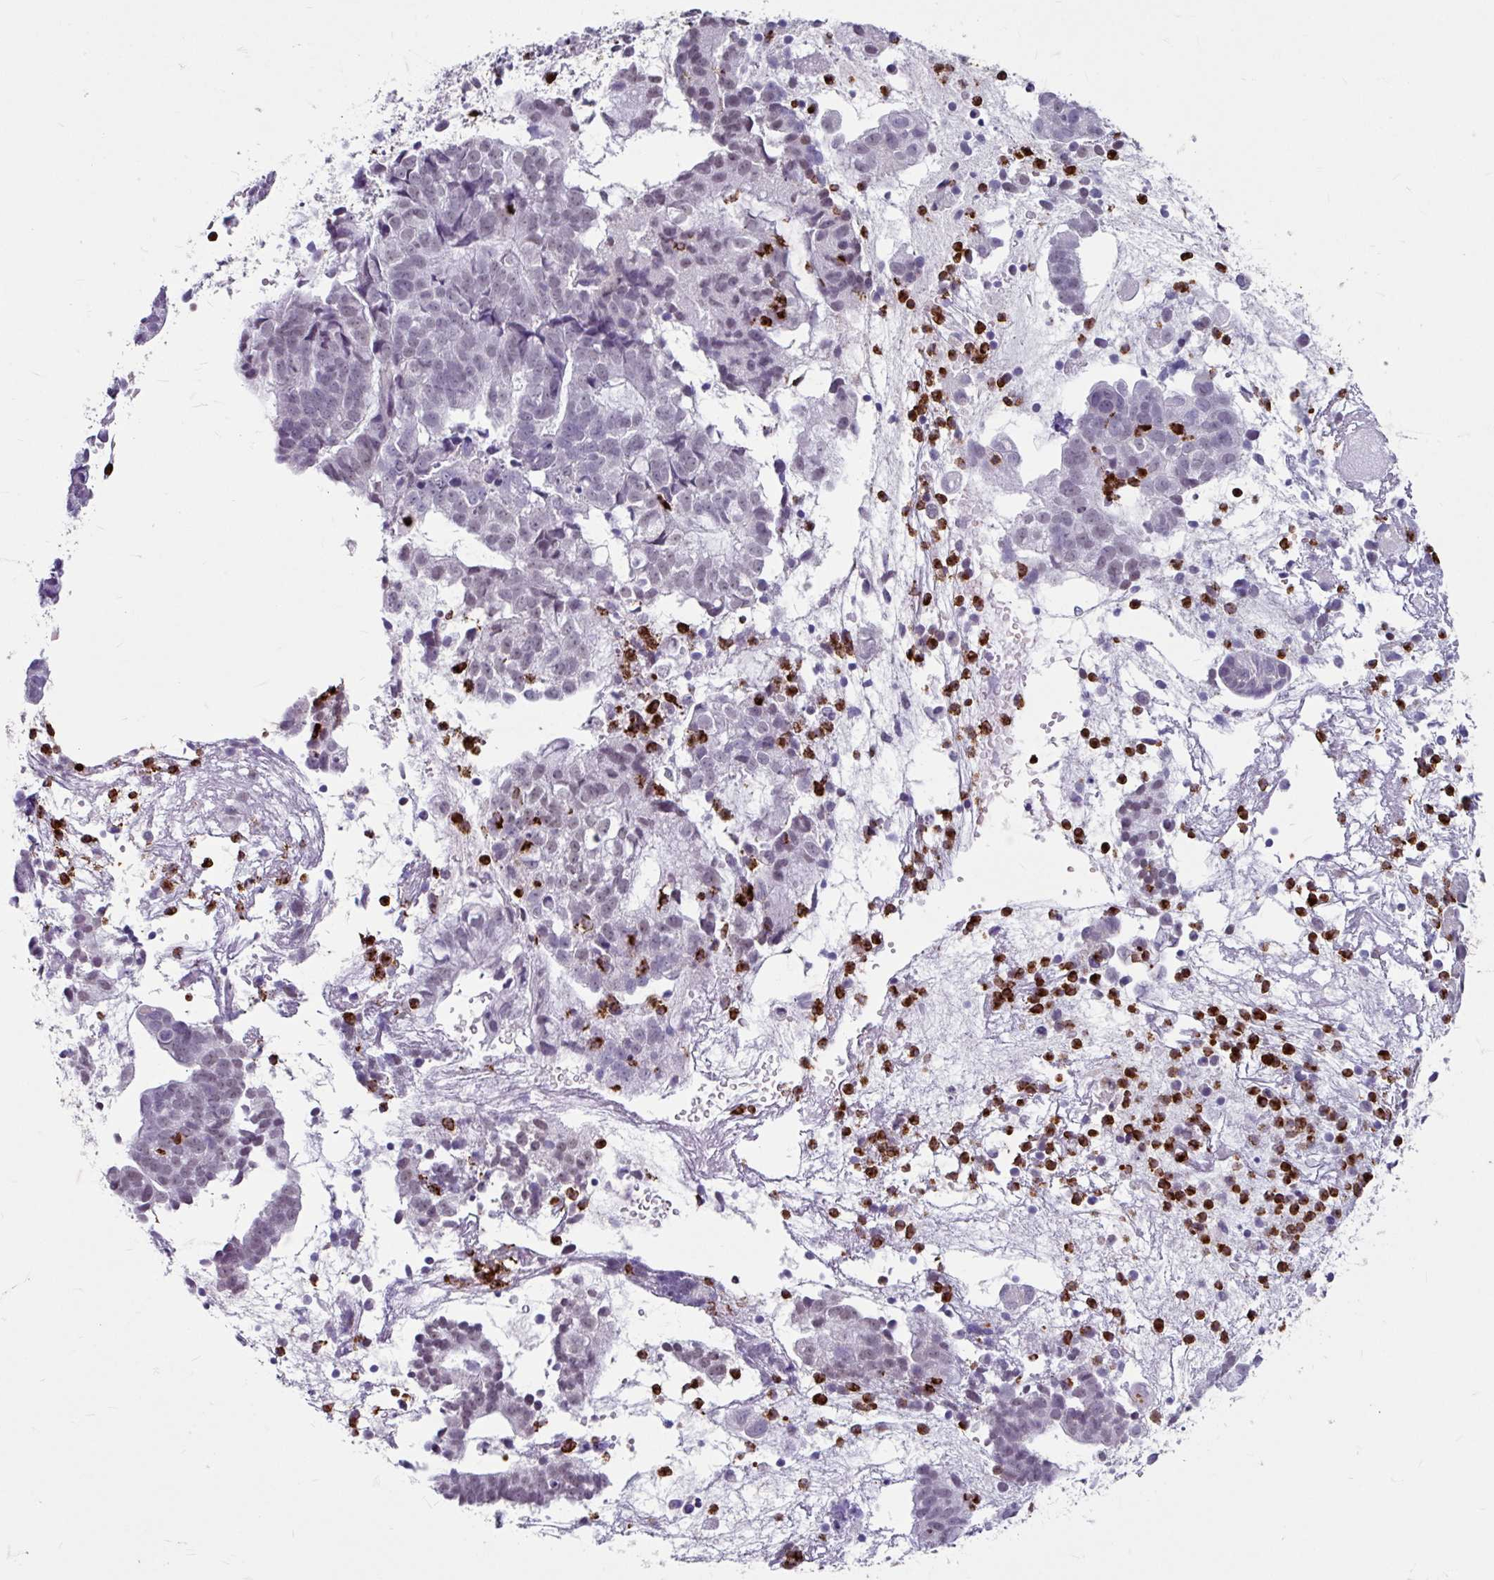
{"staining": {"intensity": "negative", "quantity": "none", "location": "none"}, "tissue": "endometrial cancer", "cell_type": "Tumor cells", "image_type": "cancer", "snomed": [{"axis": "morphology", "description": "Adenocarcinoma, NOS"}, {"axis": "topography", "description": "Endometrium"}], "caption": "Image shows no significant protein staining in tumor cells of endometrial adenocarcinoma.", "gene": "ANKRD1", "patient": {"sex": "female", "age": 76}}